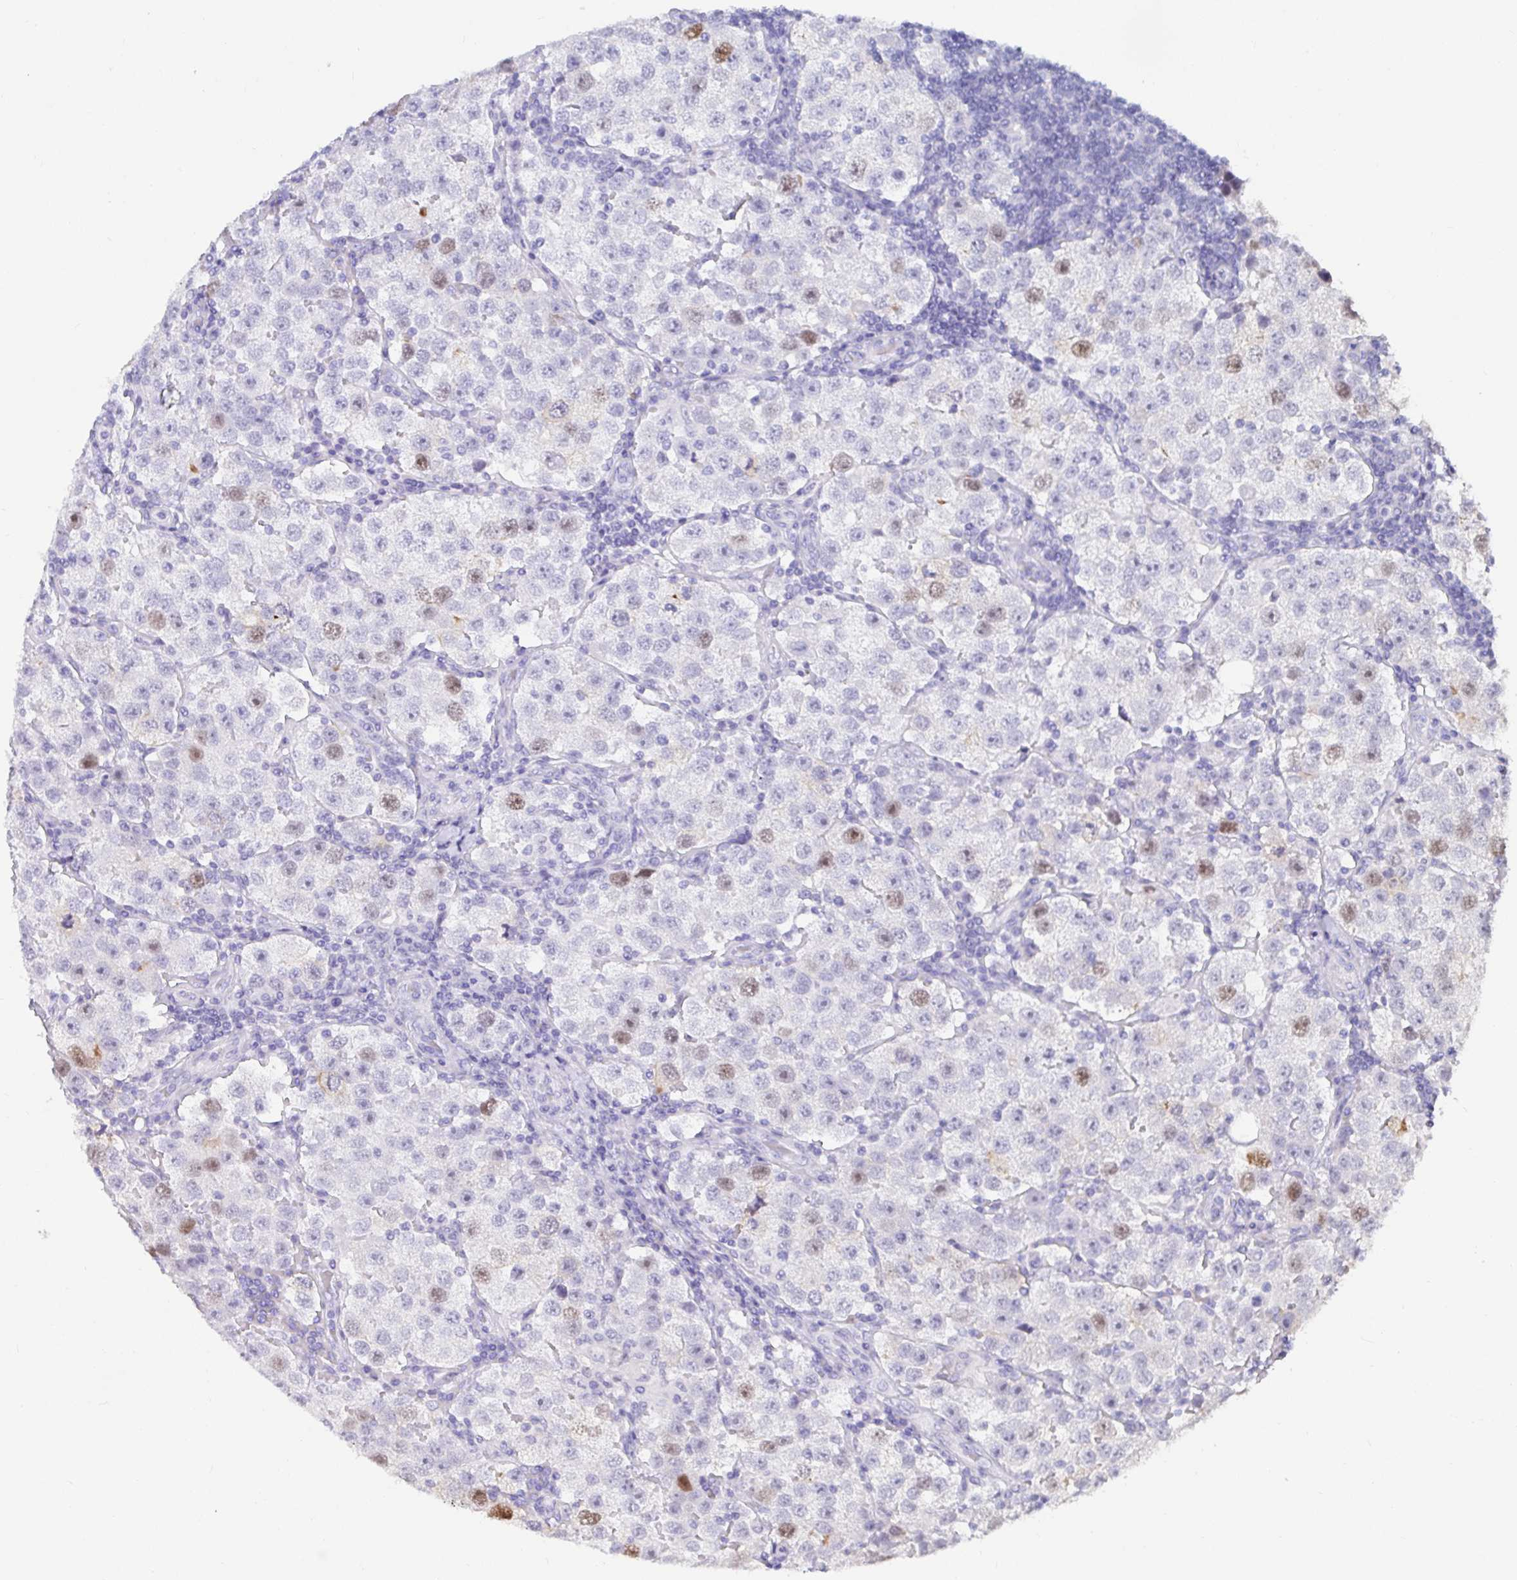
{"staining": {"intensity": "moderate", "quantity": "<25%", "location": "nuclear"}, "tissue": "testis cancer", "cell_type": "Tumor cells", "image_type": "cancer", "snomed": [{"axis": "morphology", "description": "Seminoma, NOS"}, {"axis": "topography", "description": "Testis"}], "caption": "Human testis cancer (seminoma) stained with a protein marker displays moderate staining in tumor cells.", "gene": "ANLN", "patient": {"sex": "male", "age": 37}}